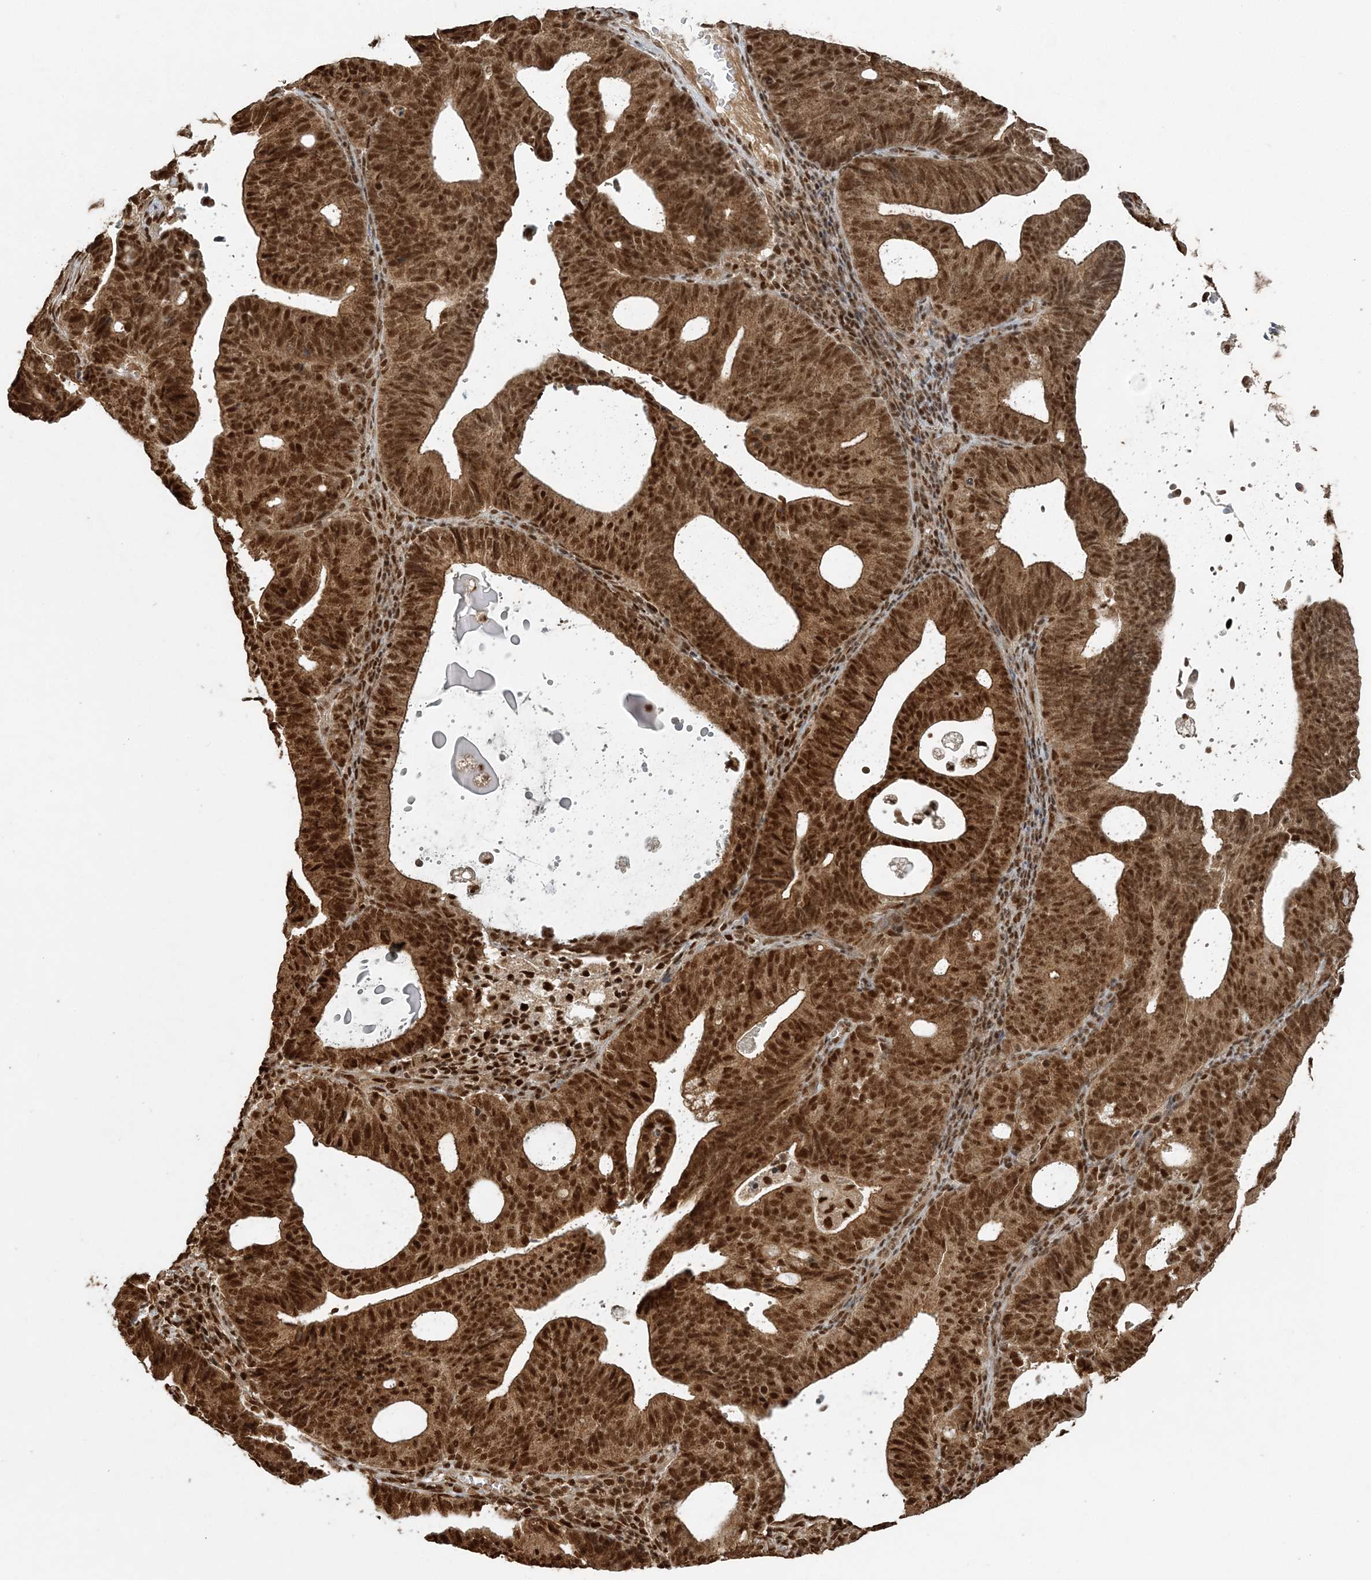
{"staining": {"intensity": "strong", "quantity": ">75%", "location": "cytoplasmic/membranous,nuclear"}, "tissue": "endometrial cancer", "cell_type": "Tumor cells", "image_type": "cancer", "snomed": [{"axis": "morphology", "description": "Adenocarcinoma, NOS"}, {"axis": "topography", "description": "Uterus"}], "caption": "Strong cytoplasmic/membranous and nuclear staining for a protein is identified in about >75% of tumor cells of endometrial cancer (adenocarcinoma) using immunohistochemistry.", "gene": "ARHGAP35", "patient": {"sex": "female", "age": 83}}